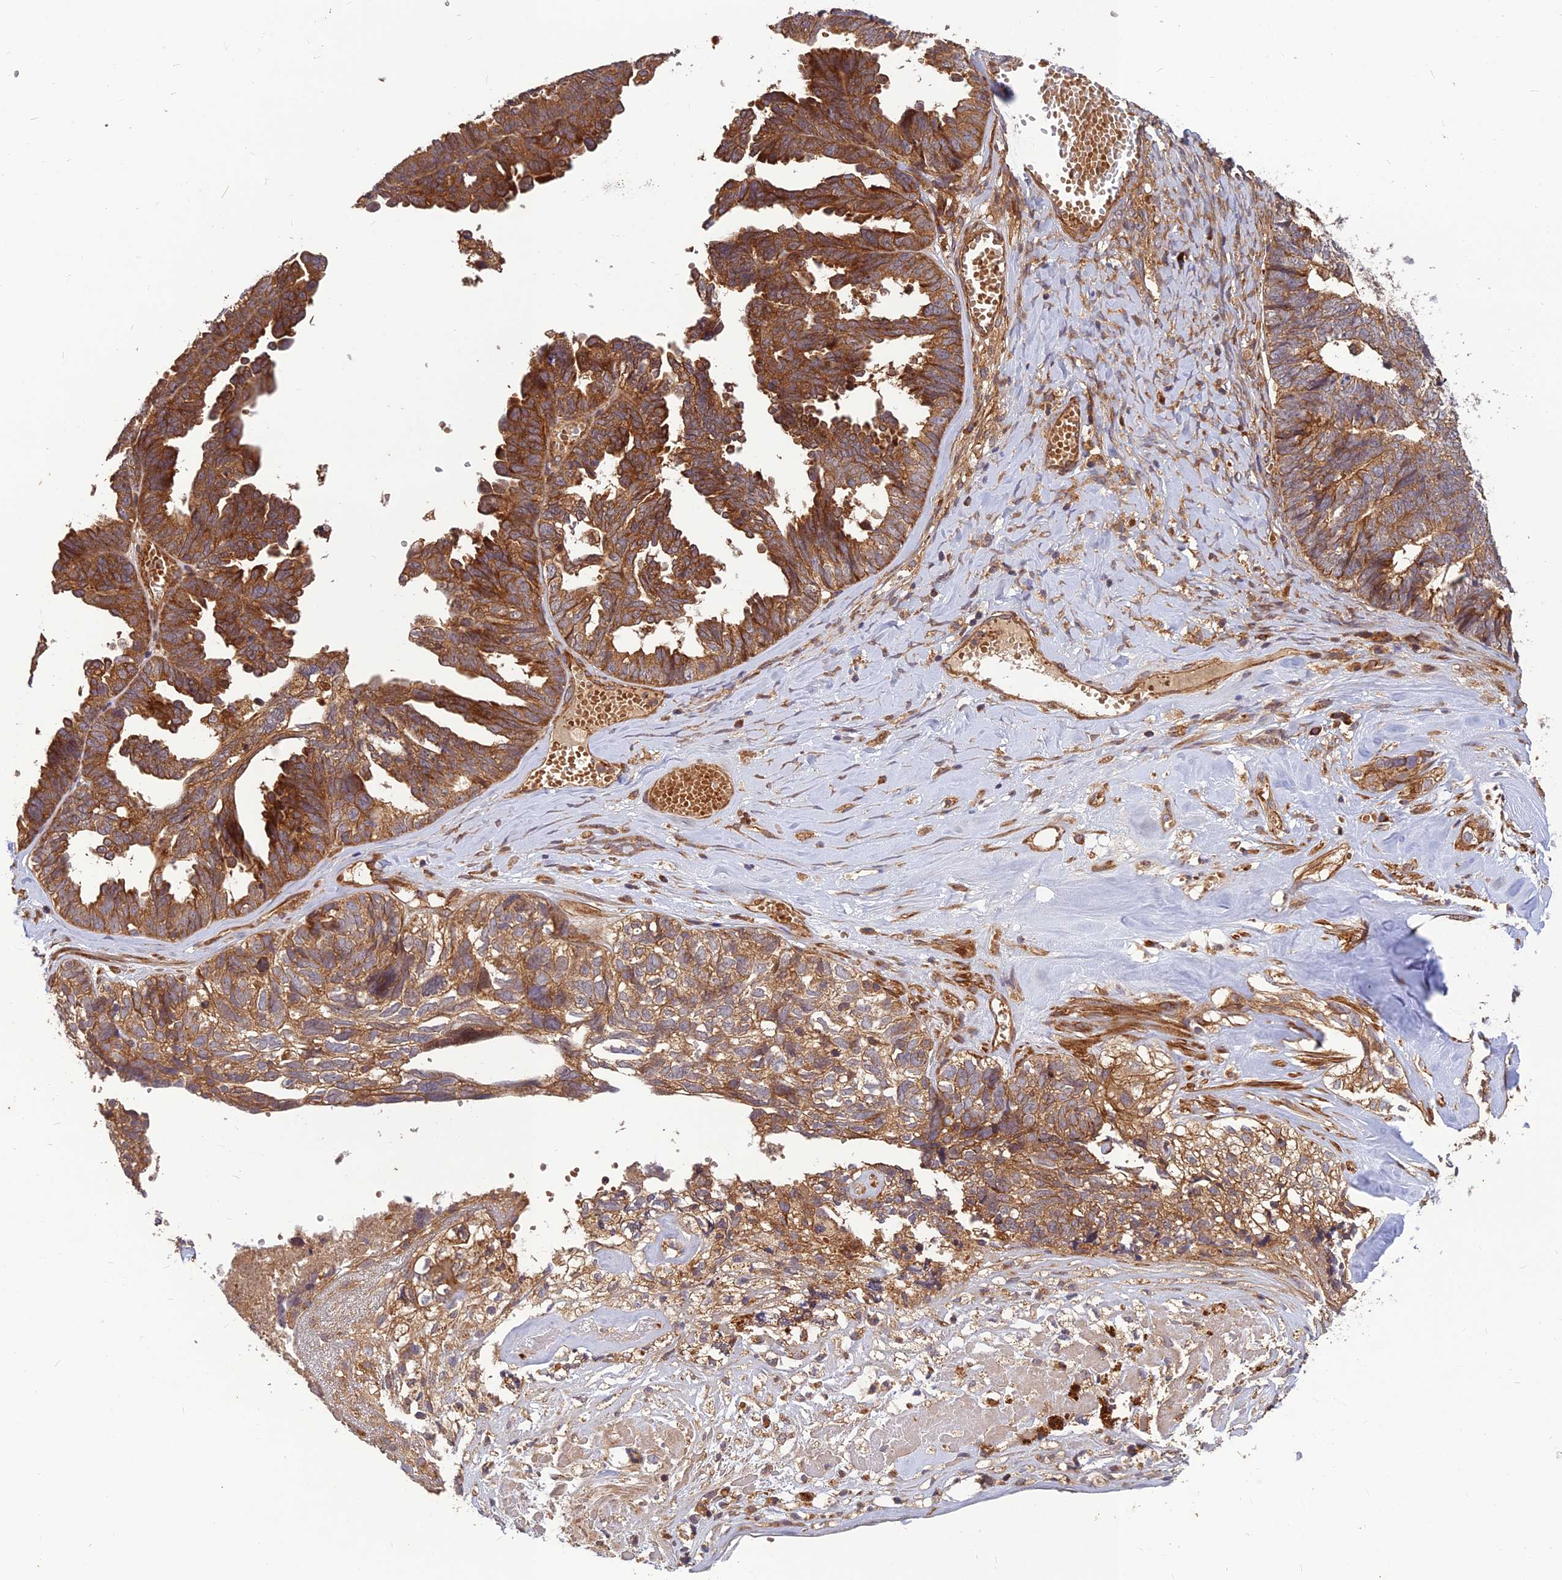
{"staining": {"intensity": "moderate", "quantity": ">75%", "location": "cytoplasmic/membranous"}, "tissue": "ovarian cancer", "cell_type": "Tumor cells", "image_type": "cancer", "snomed": [{"axis": "morphology", "description": "Cystadenocarcinoma, serous, NOS"}, {"axis": "topography", "description": "Ovary"}], "caption": "A micrograph of human ovarian serous cystadenocarcinoma stained for a protein demonstrates moderate cytoplasmic/membranous brown staining in tumor cells.", "gene": "RELCH", "patient": {"sex": "female", "age": 79}}